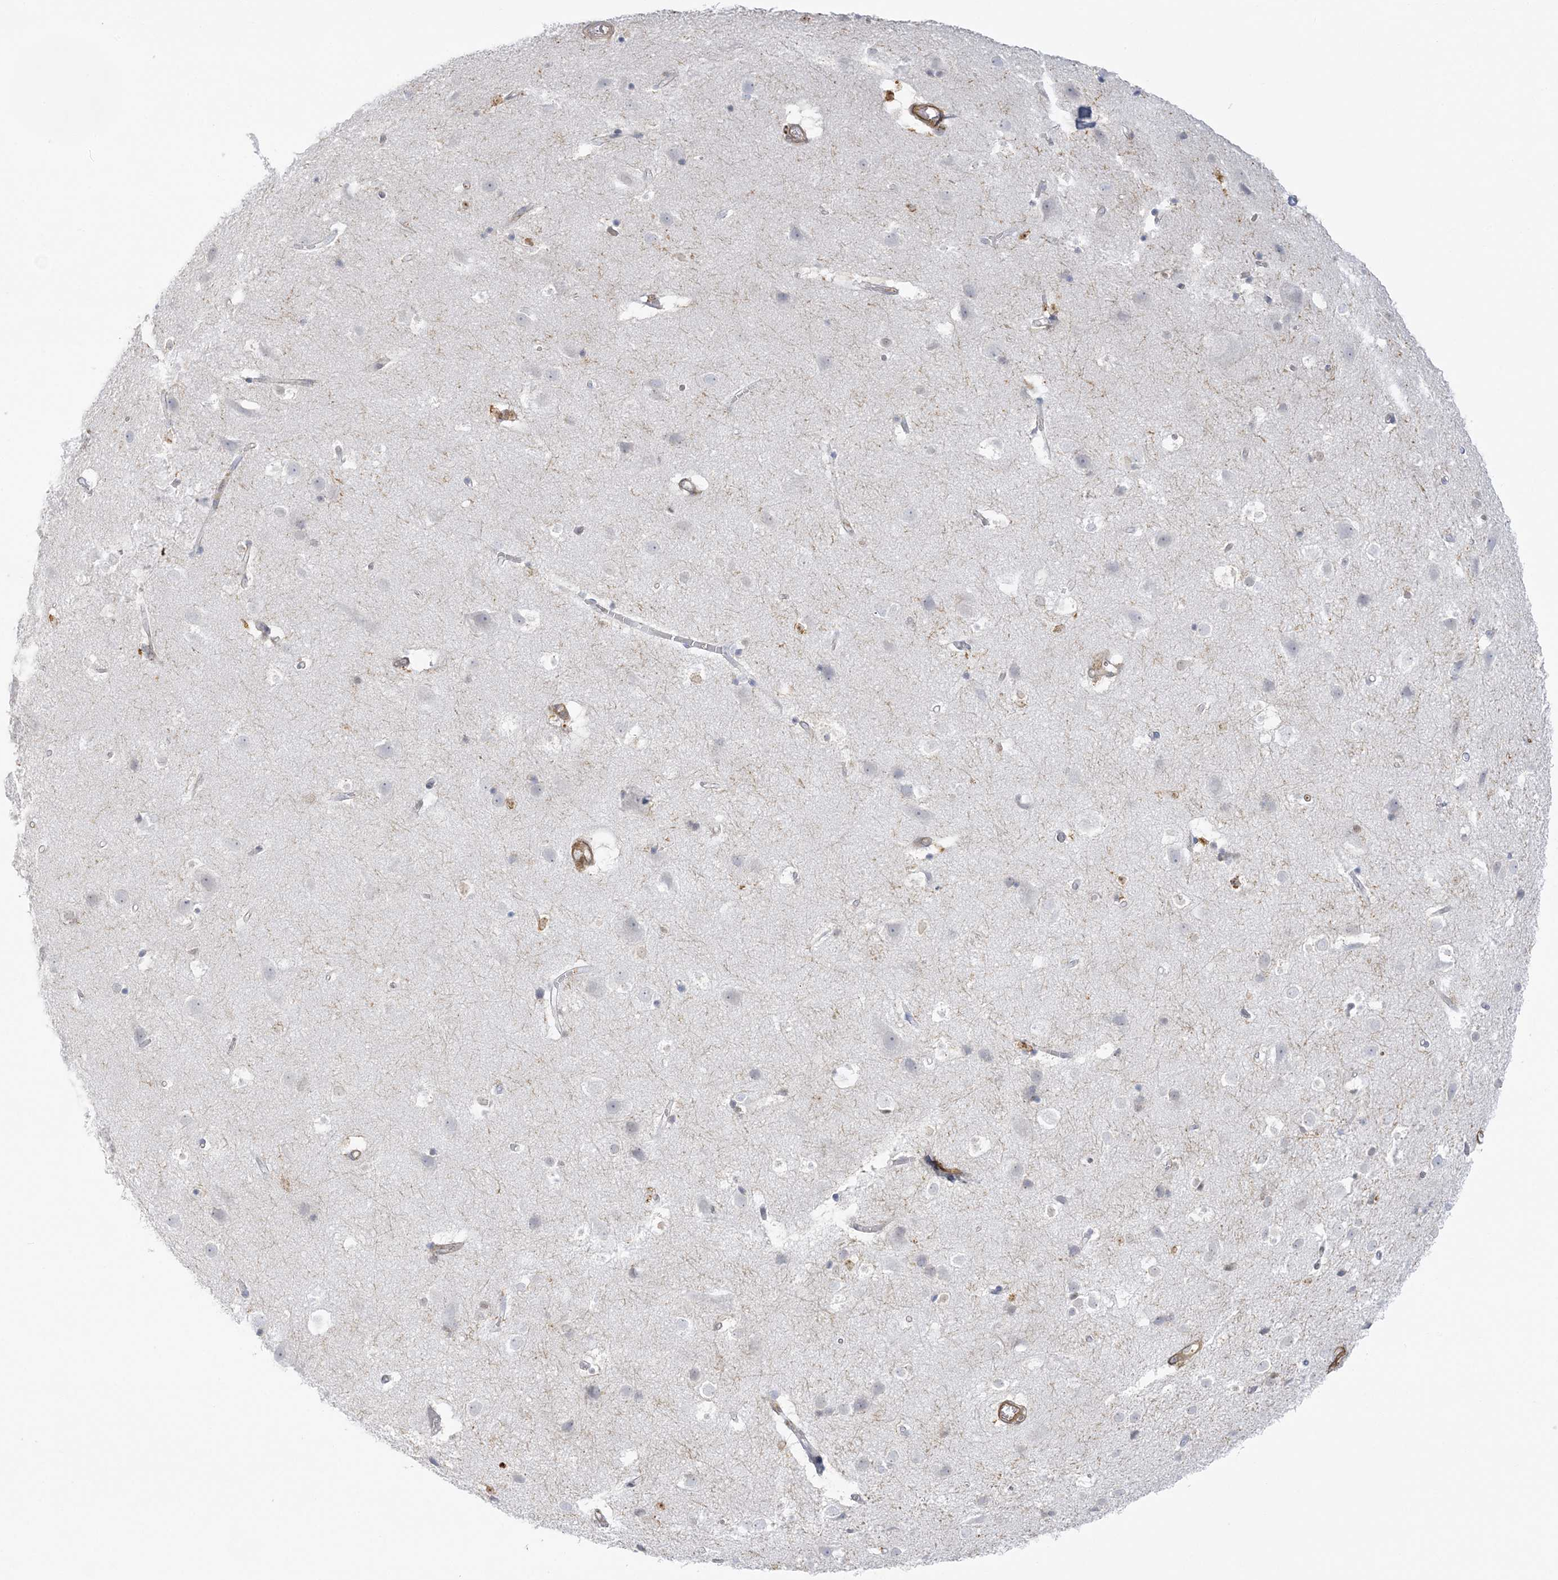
{"staining": {"intensity": "moderate", "quantity": "<25%", "location": "cytoplasmic/membranous"}, "tissue": "cerebral cortex", "cell_type": "Endothelial cells", "image_type": "normal", "snomed": [{"axis": "morphology", "description": "Normal tissue, NOS"}, {"axis": "topography", "description": "Cerebral cortex"}], "caption": "A brown stain labels moderate cytoplasmic/membranous positivity of a protein in endothelial cells of unremarkable cerebral cortex.", "gene": "ICMT", "patient": {"sex": "male", "age": 54}}